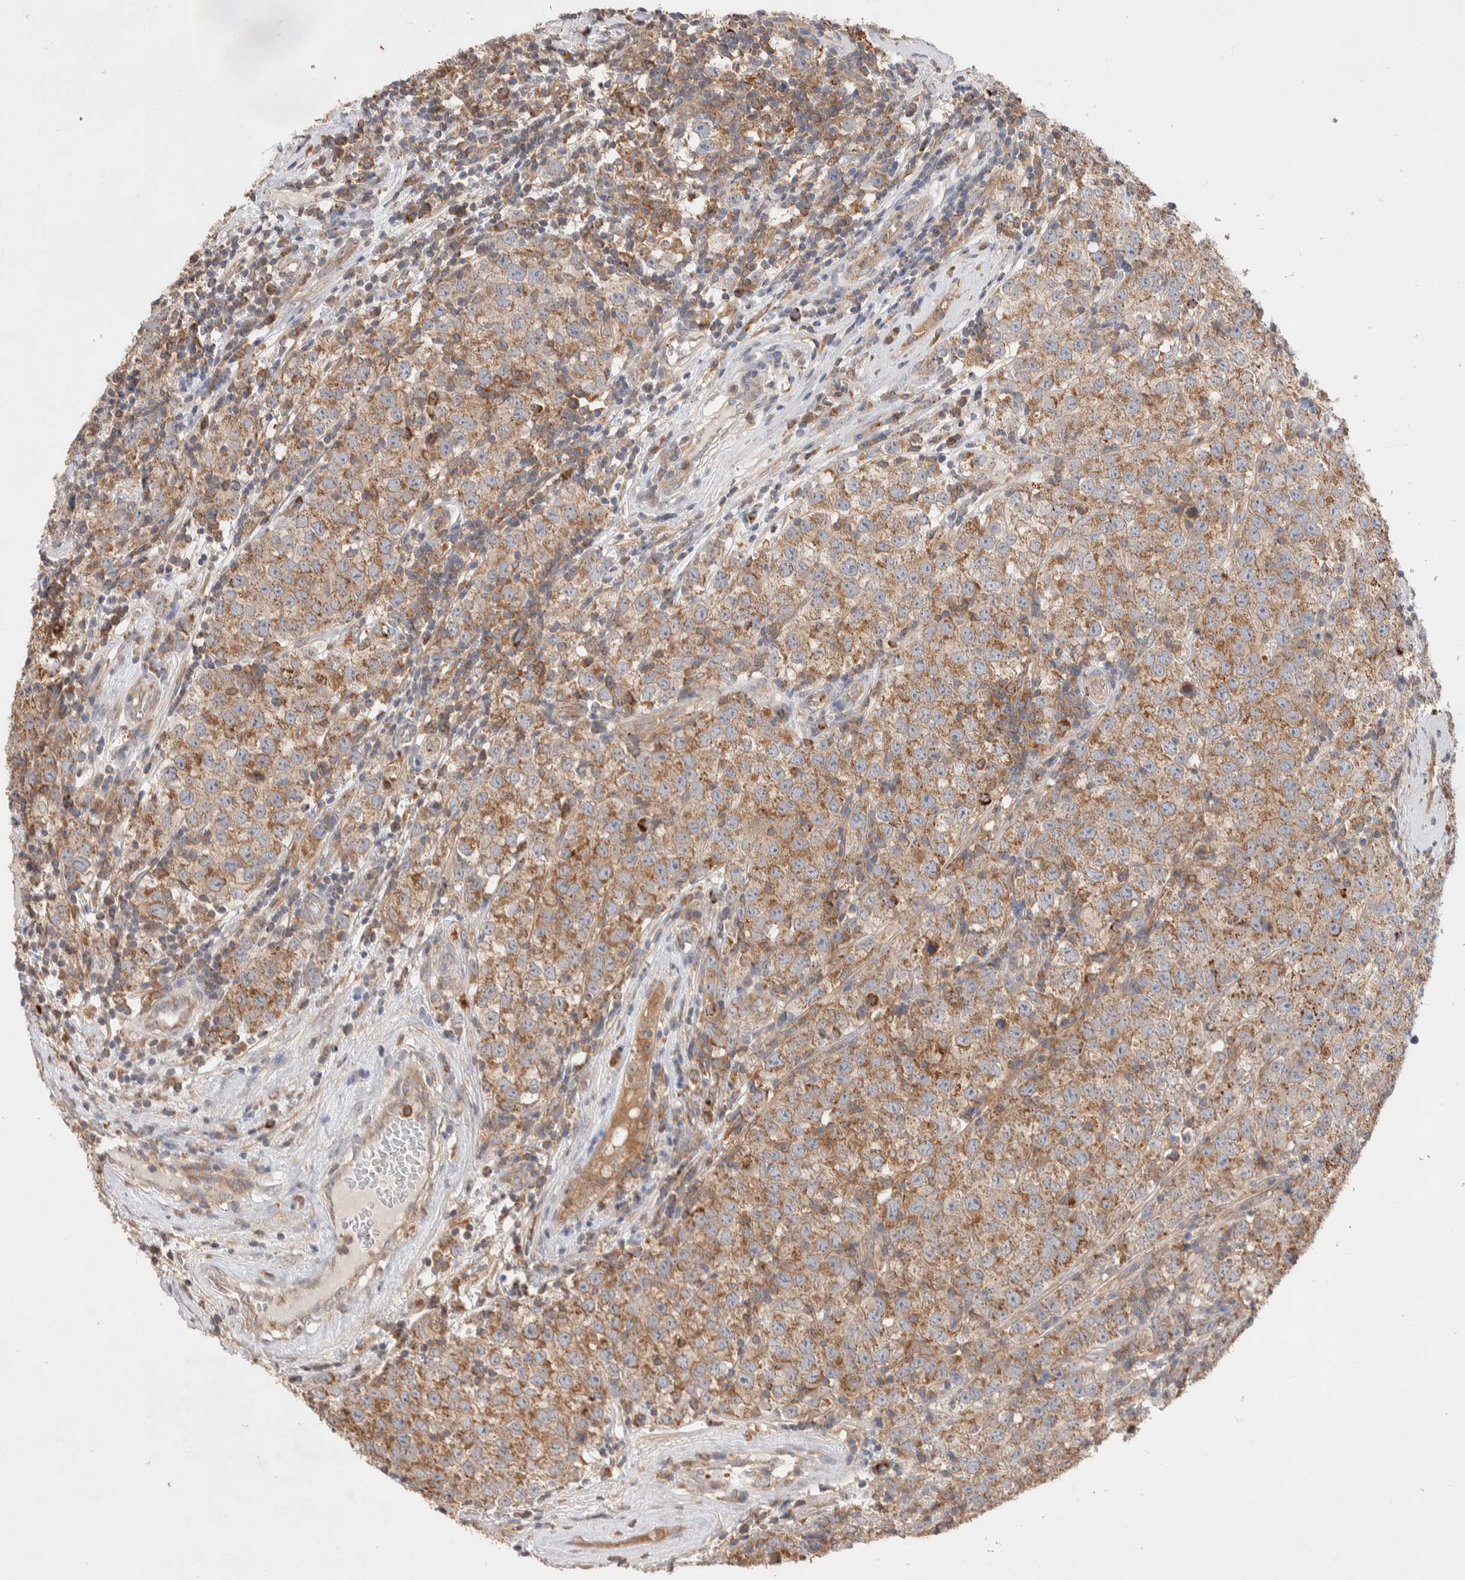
{"staining": {"intensity": "moderate", "quantity": ">75%", "location": "cytoplasmic/membranous"}, "tissue": "testis cancer", "cell_type": "Tumor cells", "image_type": "cancer", "snomed": [{"axis": "morphology", "description": "Seminoma, NOS"}, {"axis": "morphology", "description": "Carcinoma, Embryonal, NOS"}, {"axis": "topography", "description": "Testis"}], "caption": "Protein staining by immunohistochemistry (IHC) displays moderate cytoplasmic/membranous positivity in approximately >75% of tumor cells in testis embryonal carcinoma.", "gene": "DEPTOR", "patient": {"sex": "male", "age": 28}}